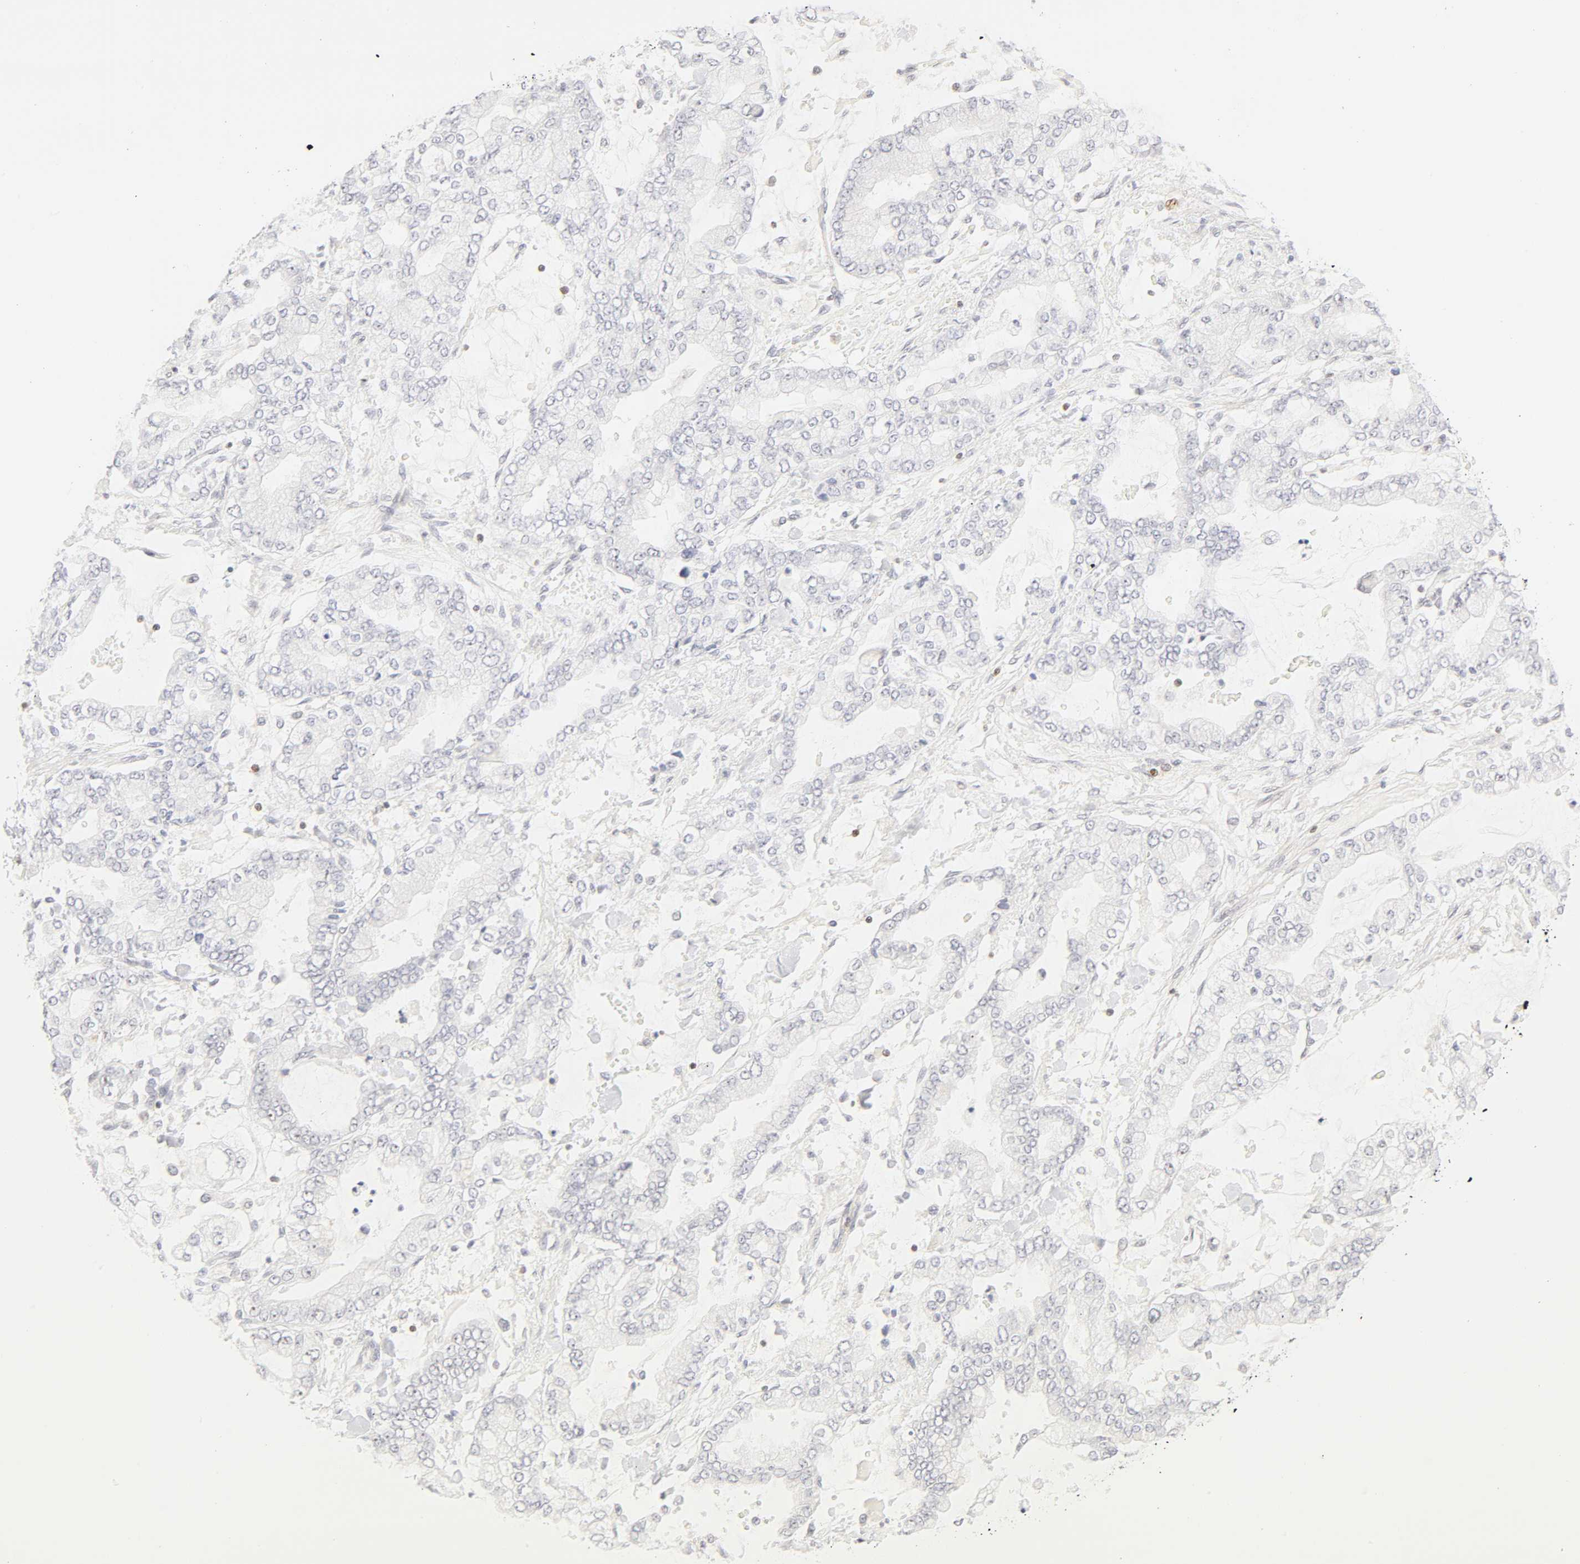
{"staining": {"intensity": "negative", "quantity": "none", "location": "none"}, "tissue": "stomach cancer", "cell_type": "Tumor cells", "image_type": "cancer", "snomed": [{"axis": "morphology", "description": "Normal tissue, NOS"}, {"axis": "morphology", "description": "Adenocarcinoma, NOS"}, {"axis": "topography", "description": "Stomach, upper"}, {"axis": "topography", "description": "Stomach"}], "caption": "Human adenocarcinoma (stomach) stained for a protein using IHC displays no expression in tumor cells.", "gene": "KIF2A", "patient": {"sex": "male", "age": 76}}